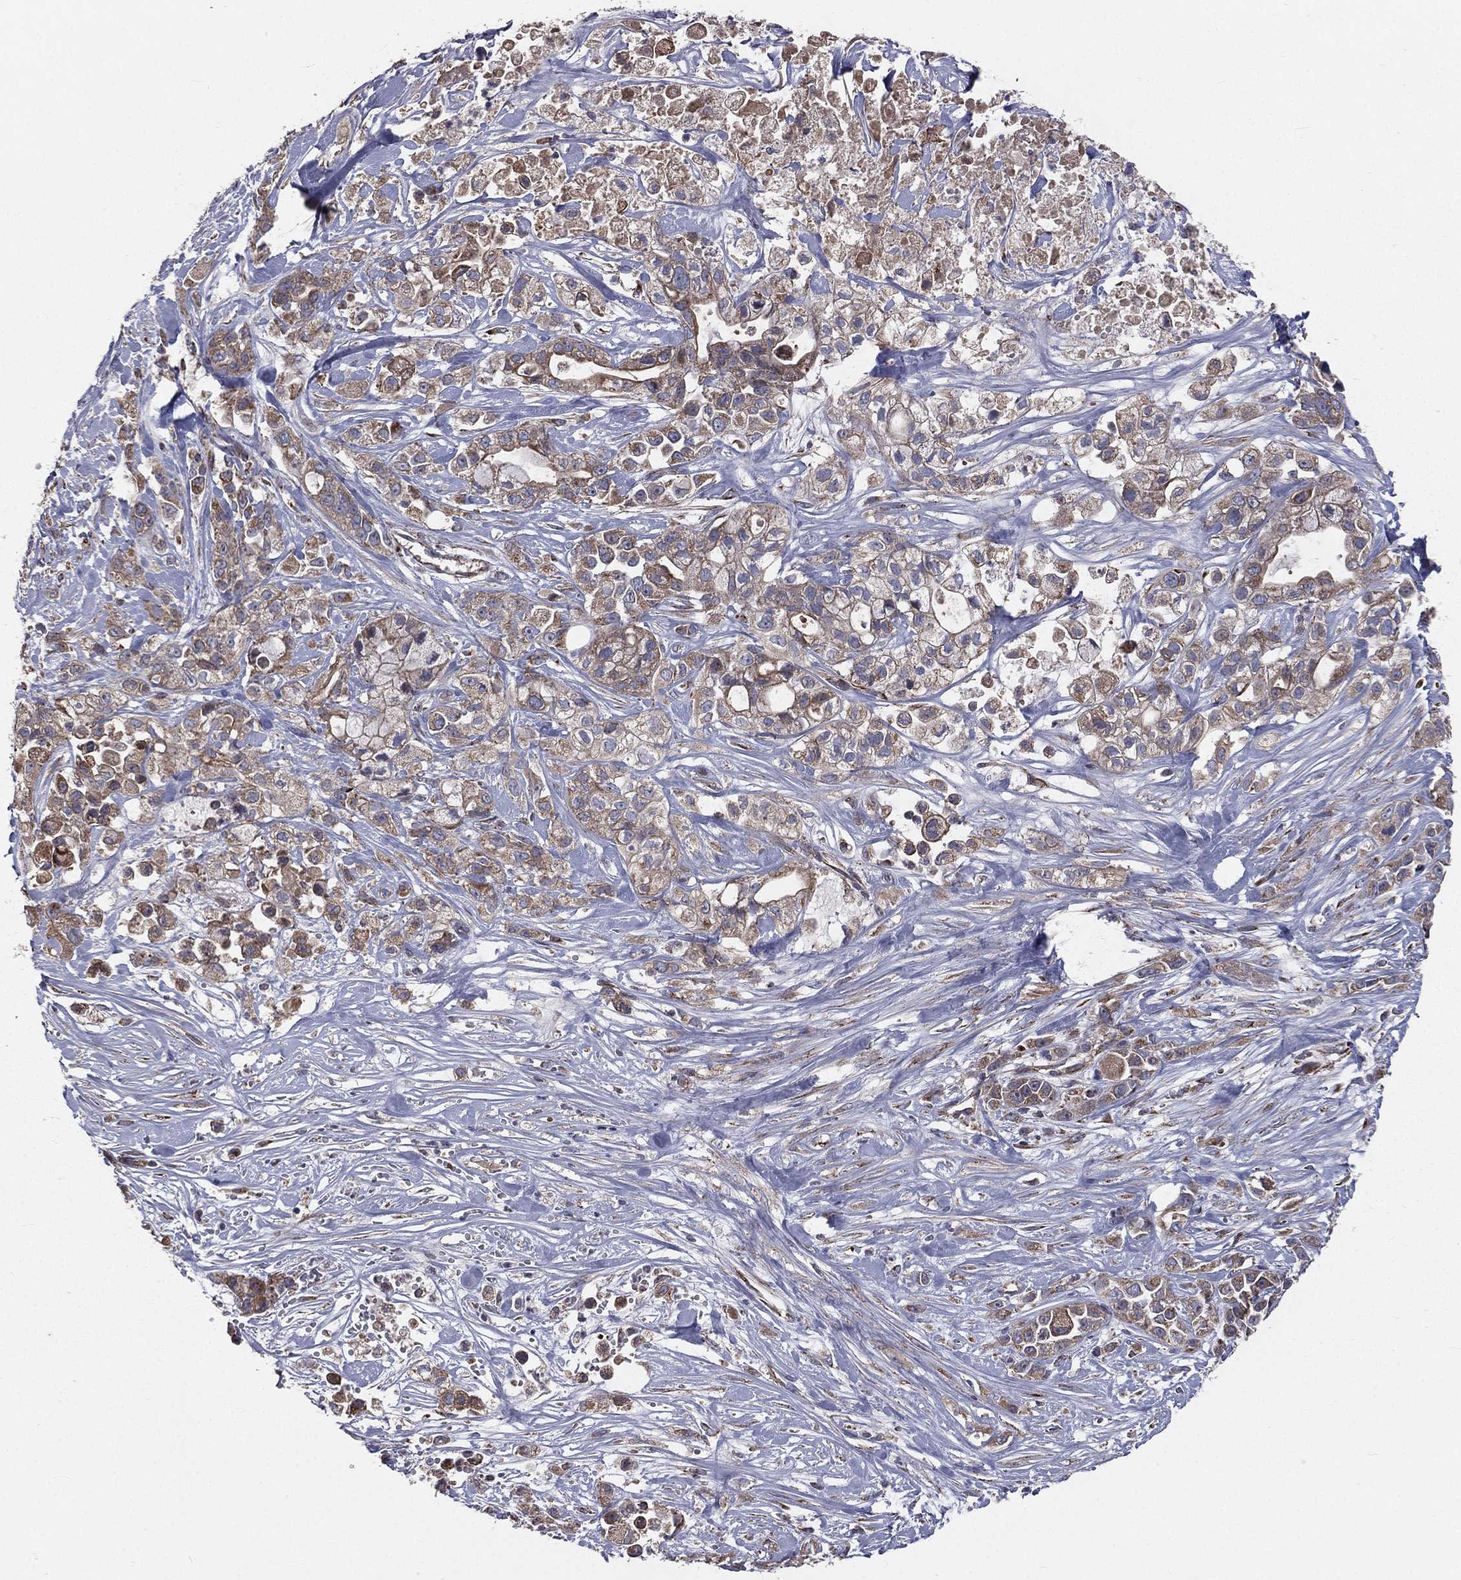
{"staining": {"intensity": "moderate", "quantity": ">75%", "location": "cytoplasmic/membranous"}, "tissue": "pancreatic cancer", "cell_type": "Tumor cells", "image_type": "cancer", "snomed": [{"axis": "morphology", "description": "Adenocarcinoma, NOS"}, {"axis": "topography", "description": "Pancreas"}], "caption": "Immunohistochemical staining of pancreatic cancer (adenocarcinoma) shows medium levels of moderate cytoplasmic/membranous staining in approximately >75% of tumor cells.", "gene": "GPD1", "patient": {"sex": "male", "age": 44}}